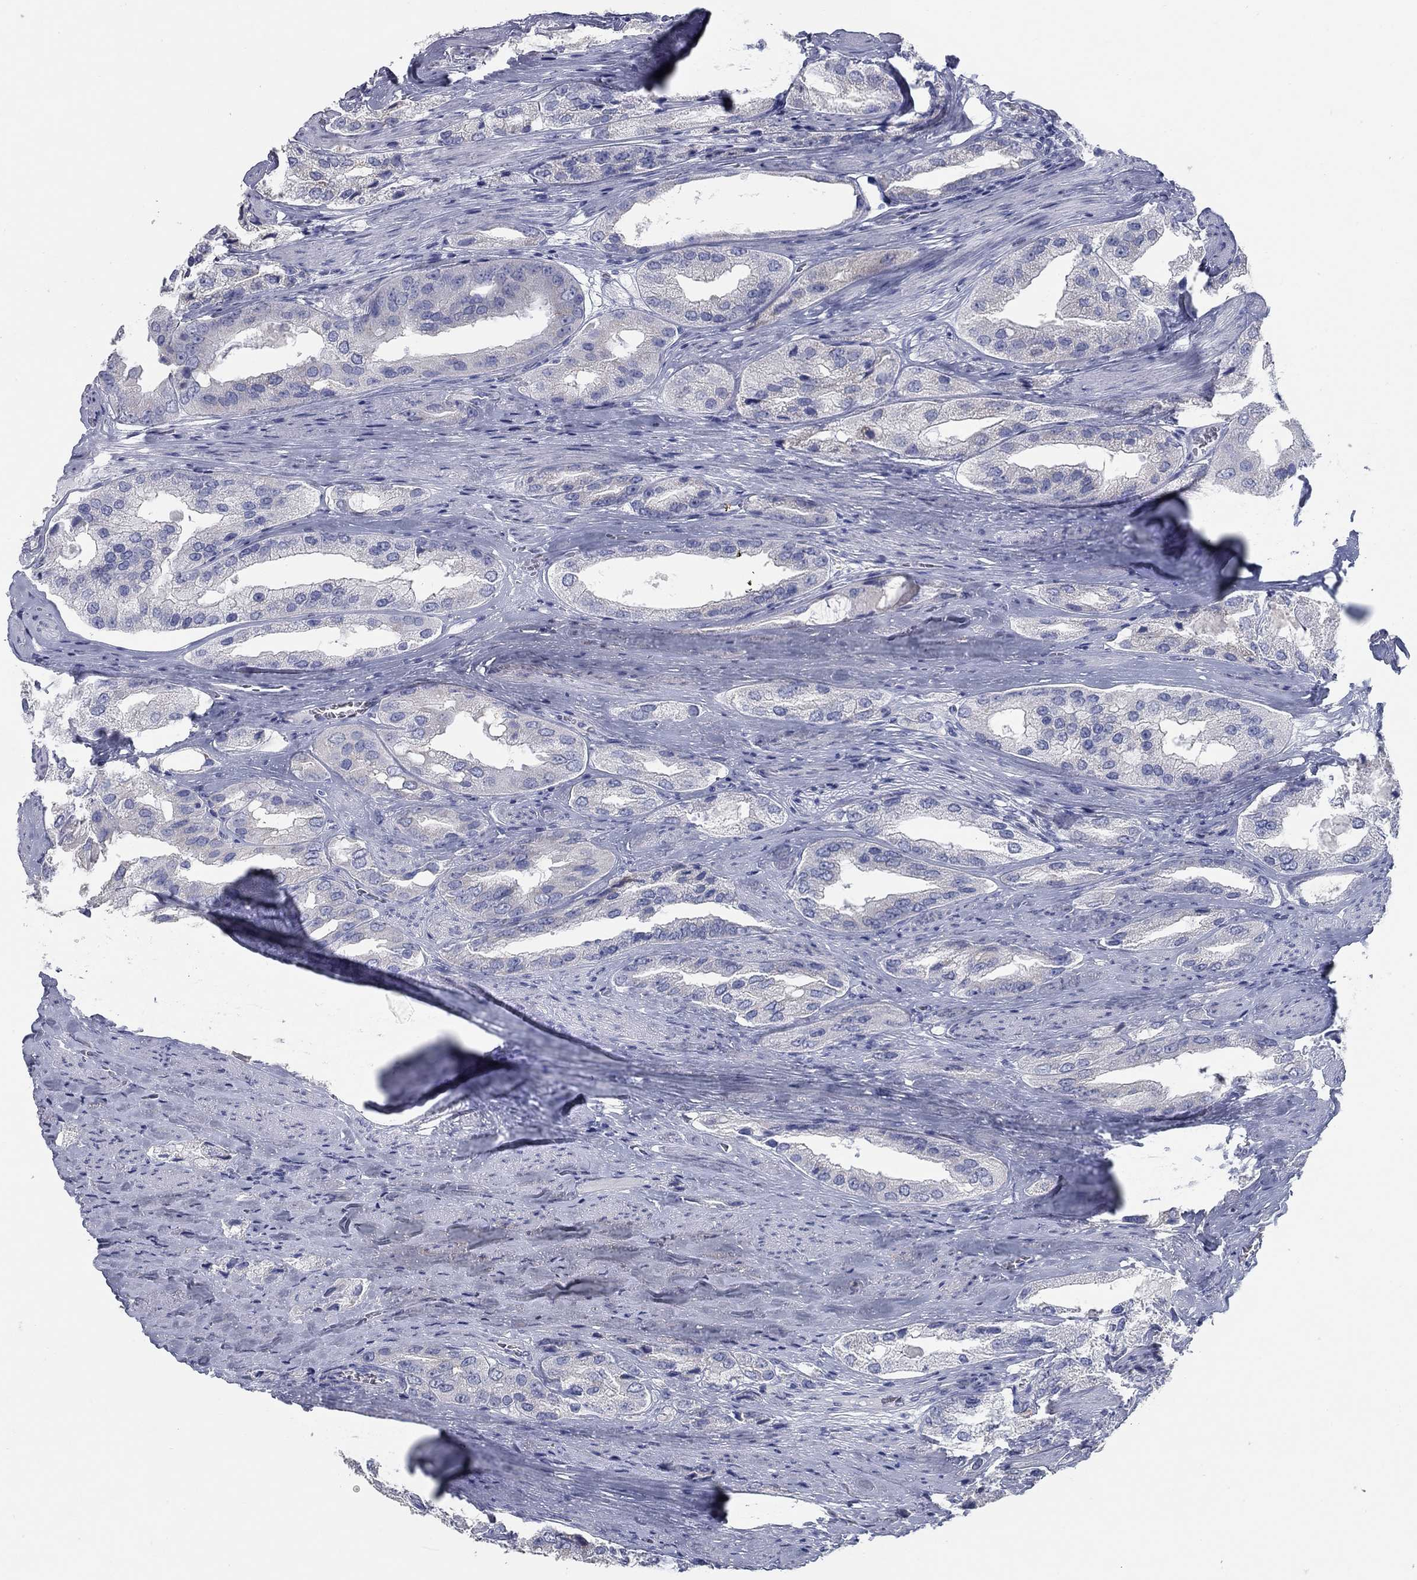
{"staining": {"intensity": "negative", "quantity": "none", "location": "none"}, "tissue": "prostate cancer", "cell_type": "Tumor cells", "image_type": "cancer", "snomed": [{"axis": "morphology", "description": "Adenocarcinoma, Low grade"}, {"axis": "topography", "description": "Prostate"}], "caption": "This image is of prostate adenocarcinoma (low-grade) stained with immunohistochemistry to label a protein in brown with the nuclei are counter-stained blue. There is no positivity in tumor cells. The staining is performed using DAB (3,3'-diaminobenzidine) brown chromogen with nuclei counter-stained in using hematoxylin.", "gene": "TAC1", "patient": {"sex": "male", "age": 69}}